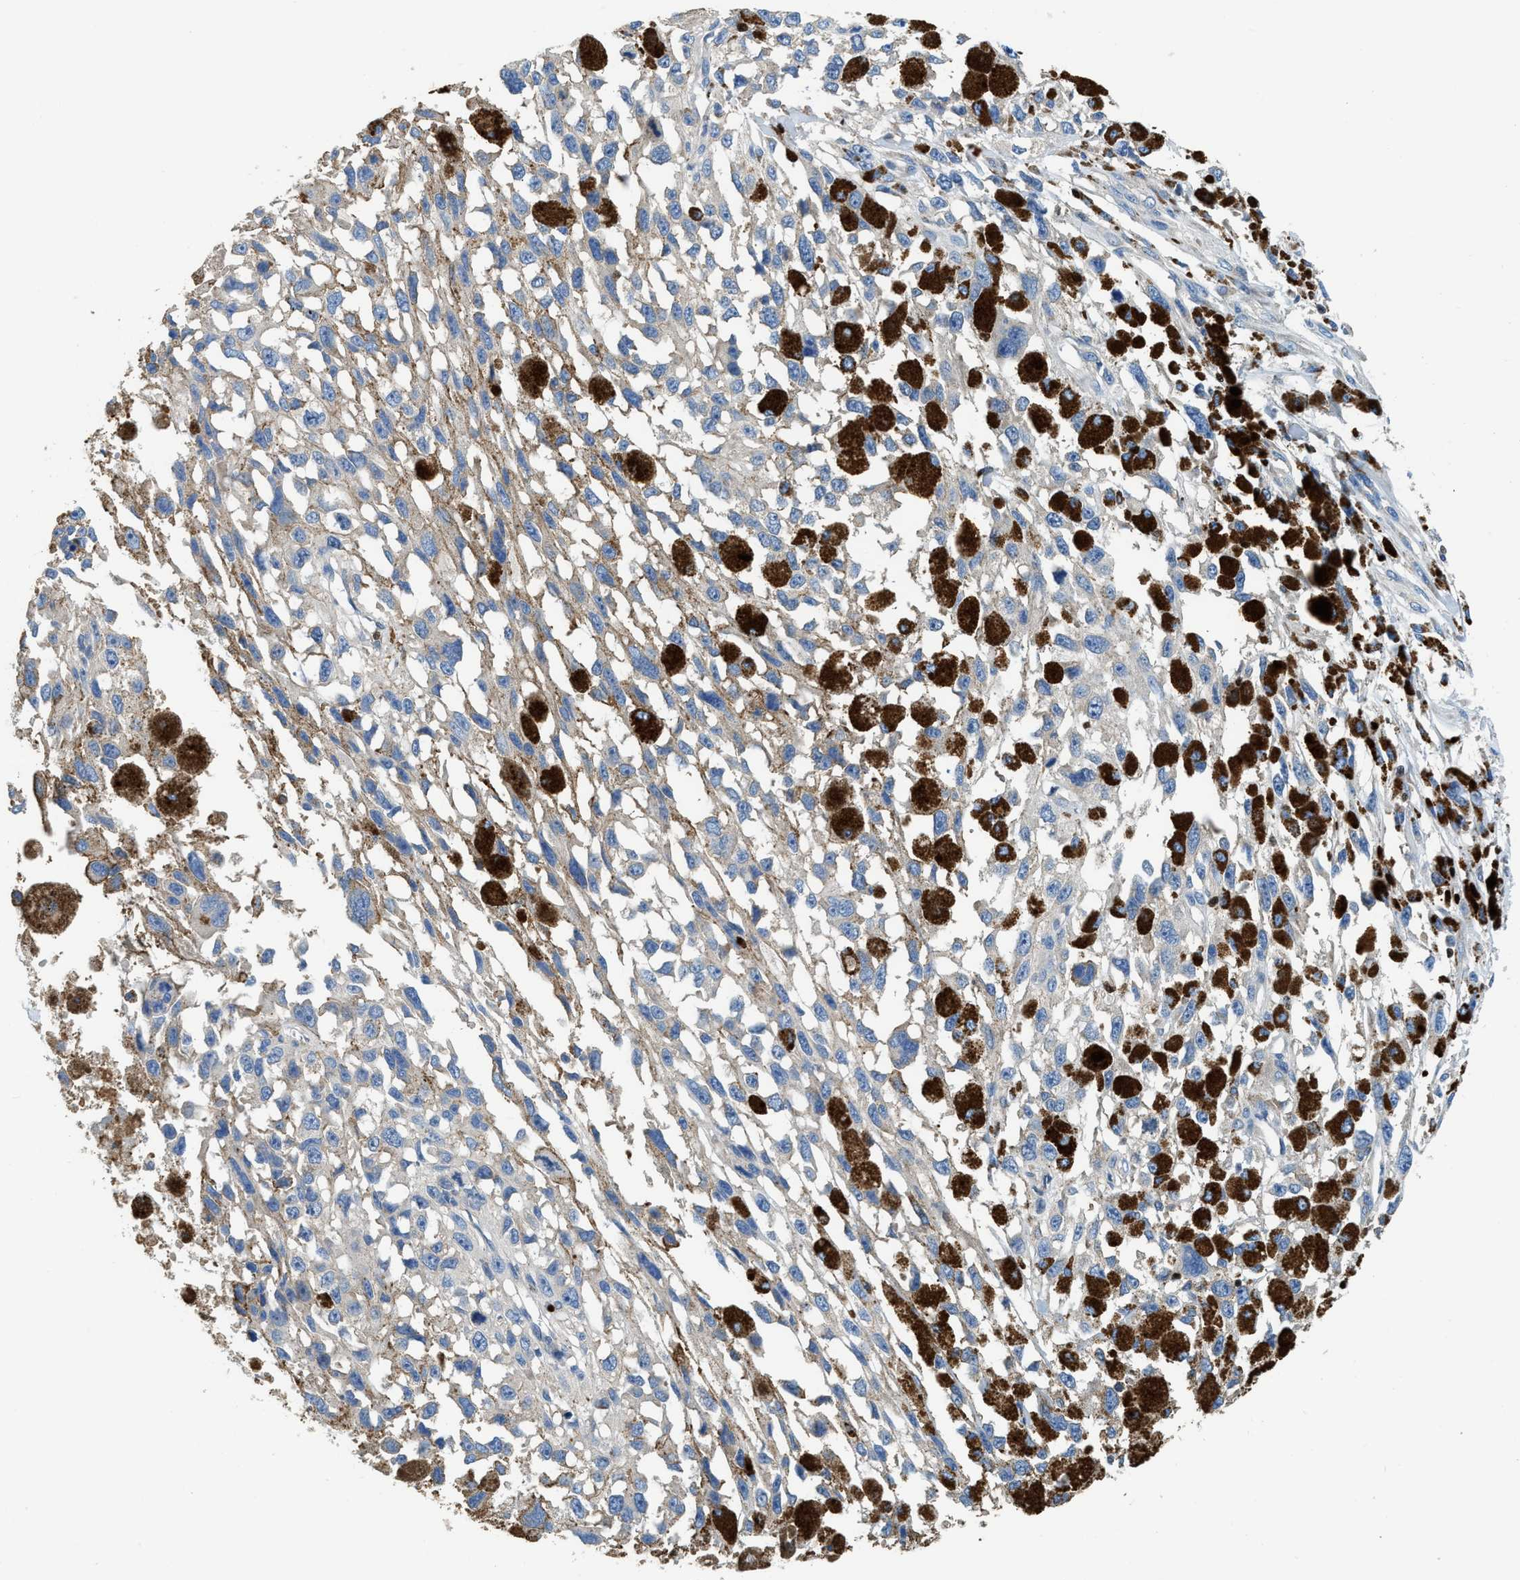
{"staining": {"intensity": "weak", "quantity": "<25%", "location": "cytoplasmic/membranous"}, "tissue": "melanoma", "cell_type": "Tumor cells", "image_type": "cancer", "snomed": [{"axis": "morphology", "description": "Malignant melanoma, Metastatic site"}, {"axis": "topography", "description": "Lymph node"}], "caption": "This is an immunohistochemistry histopathology image of melanoma. There is no positivity in tumor cells.", "gene": "TOX", "patient": {"sex": "male", "age": 59}}